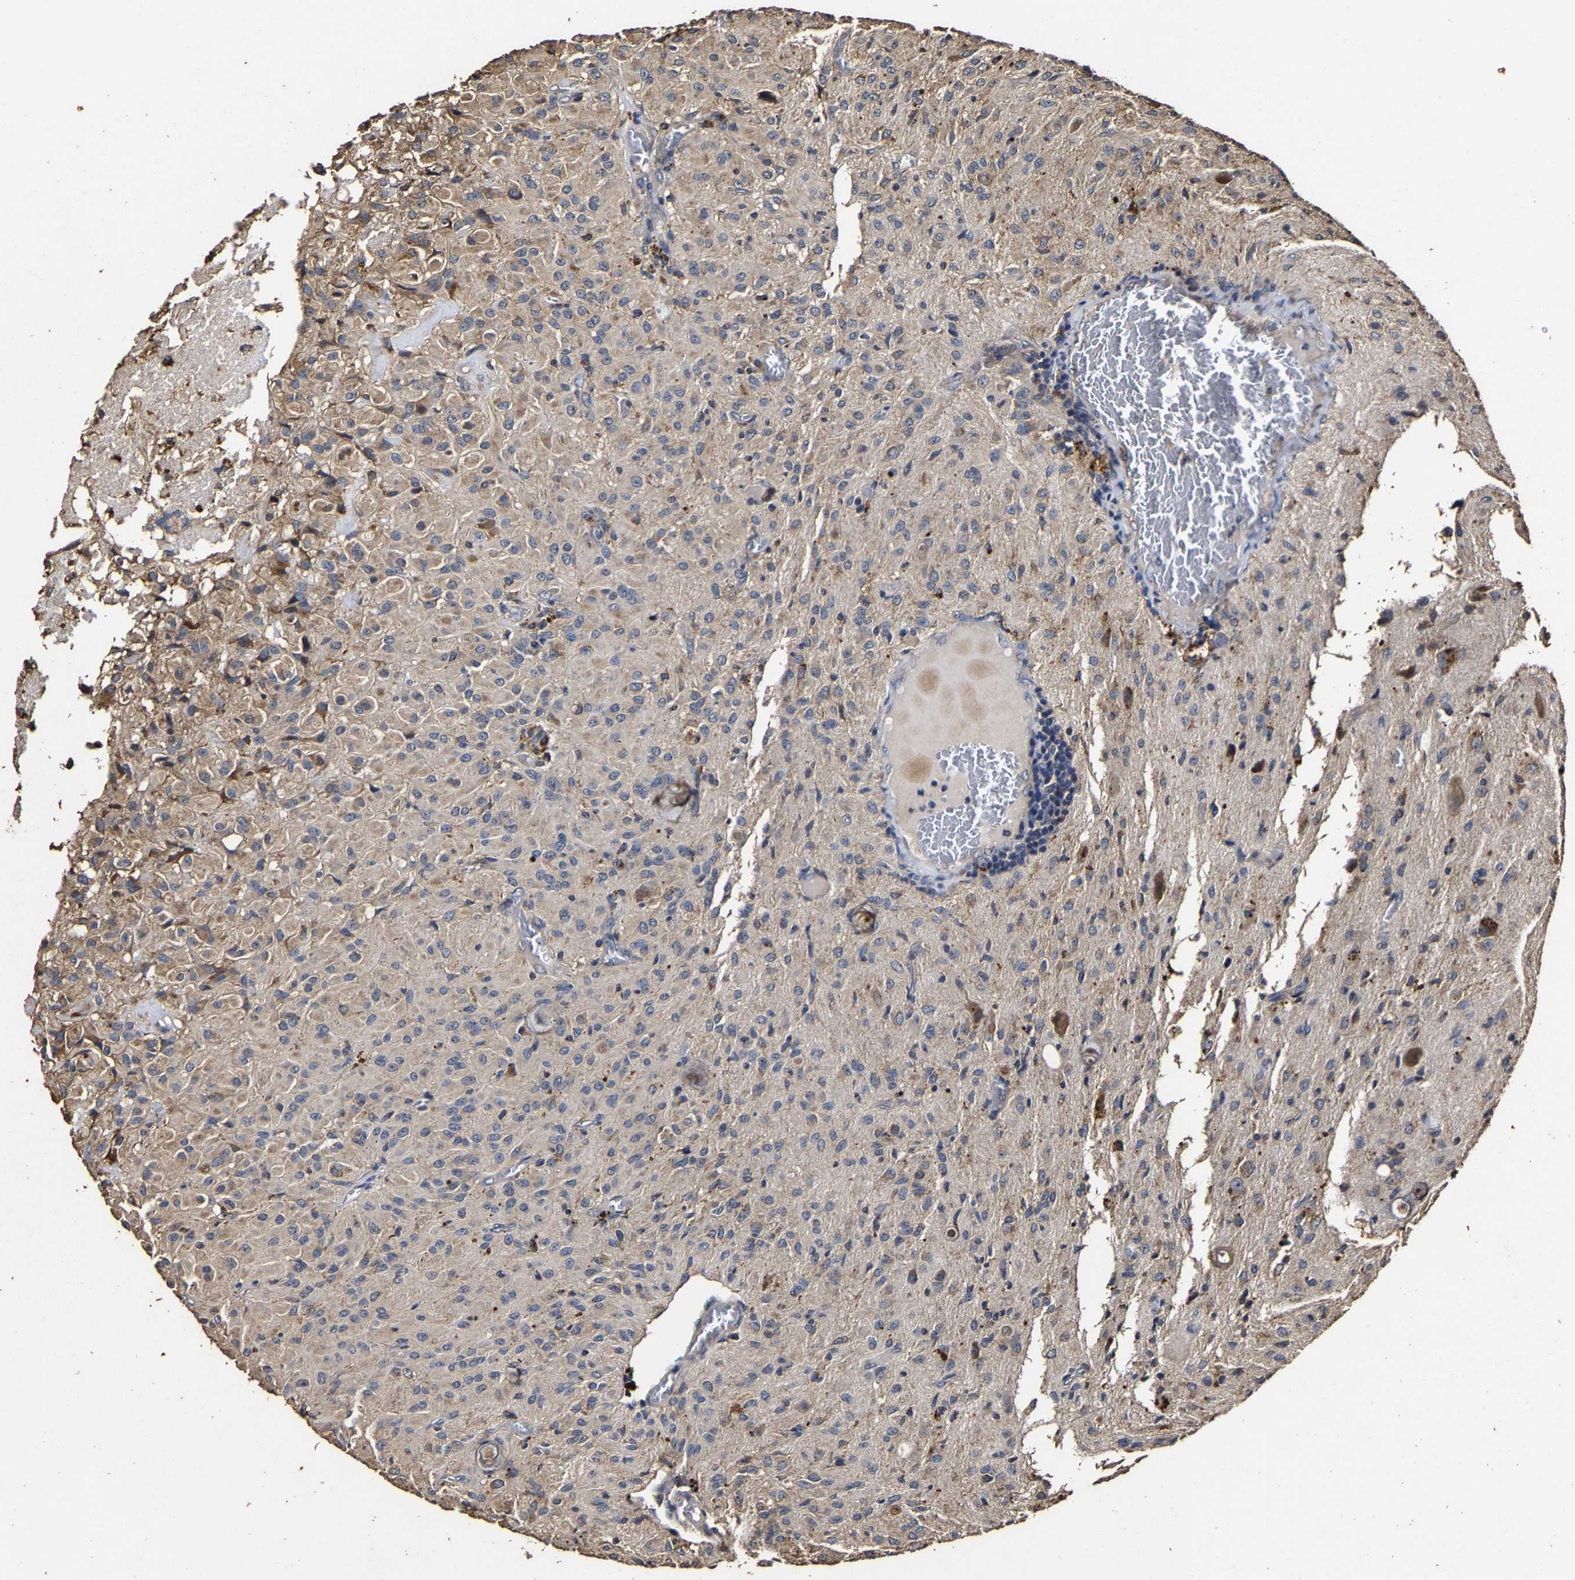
{"staining": {"intensity": "weak", "quantity": ">75%", "location": "cytoplasmic/membranous"}, "tissue": "glioma", "cell_type": "Tumor cells", "image_type": "cancer", "snomed": [{"axis": "morphology", "description": "Glioma, malignant, High grade"}, {"axis": "topography", "description": "Brain"}], "caption": "Immunohistochemistry image of human glioma stained for a protein (brown), which shows low levels of weak cytoplasmic/membranous positivity in approximately >75% of tumor cells.", "gene": "PPM1K", "patient": {"sex": "female", "age": 59}}